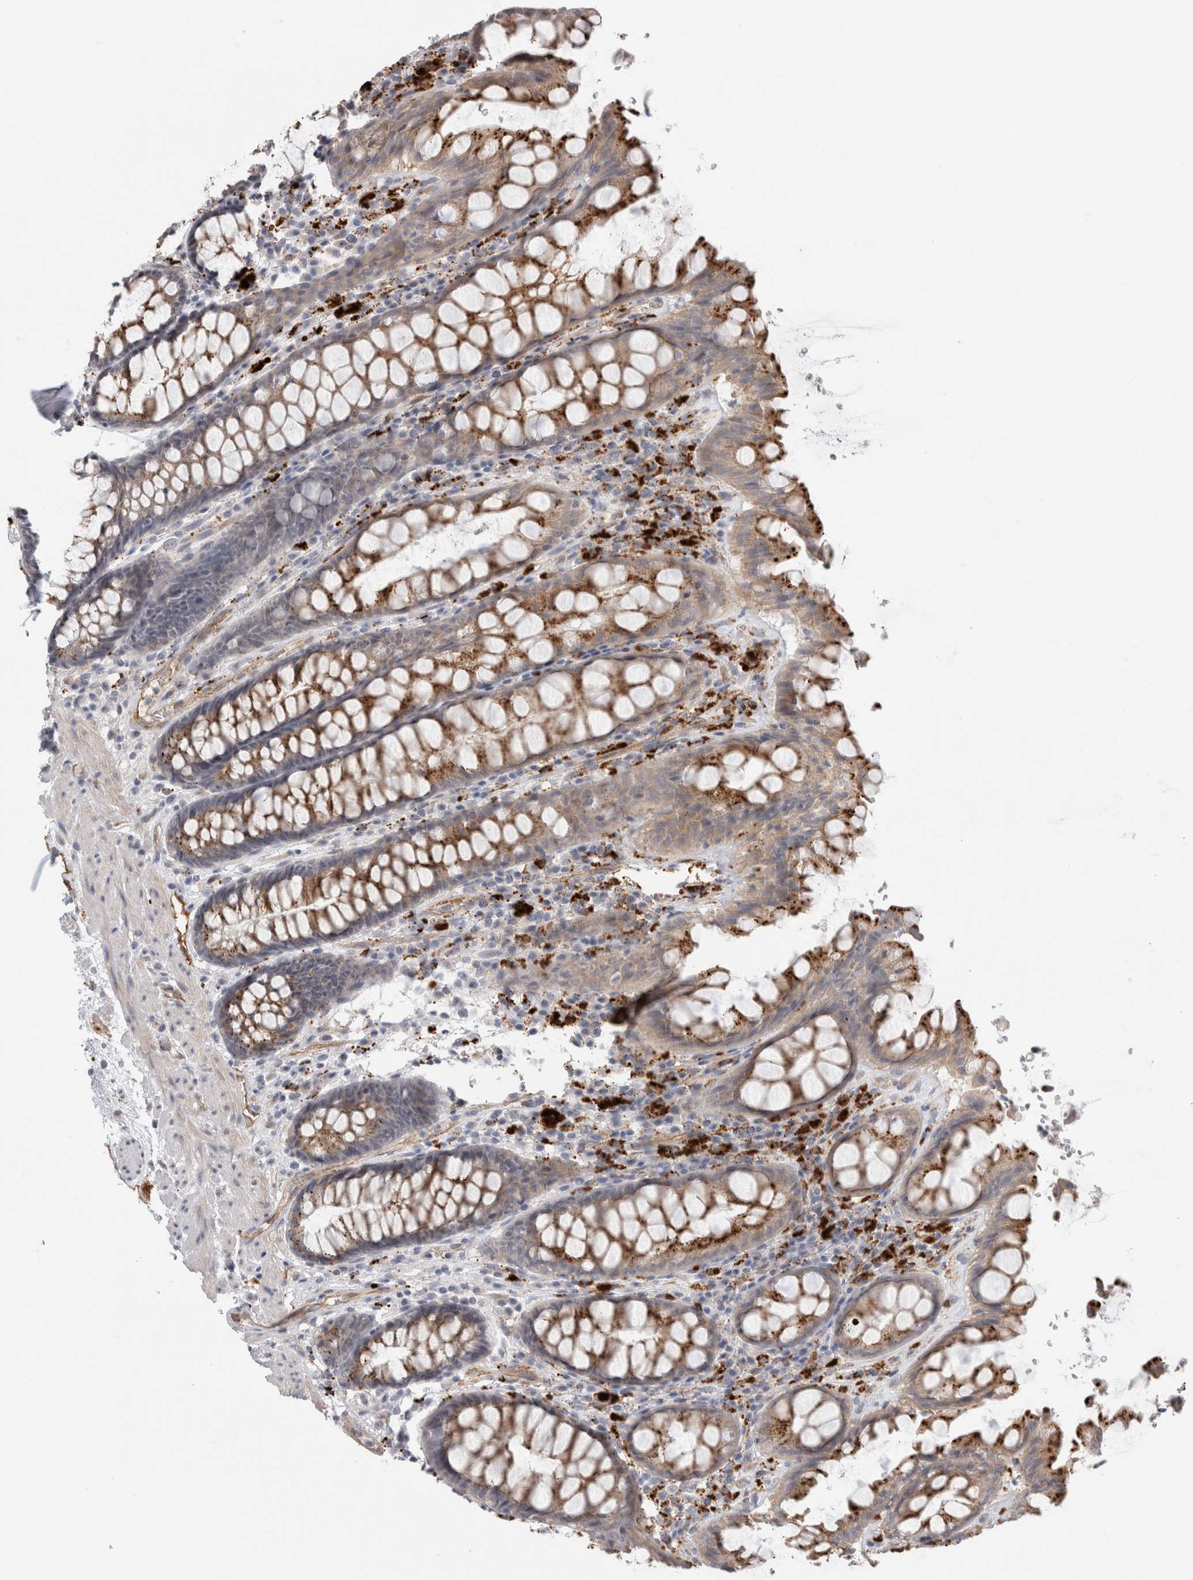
{"staining": {"intensity": "moderate", "quantity": ">75%", "location": "cytoplasmic/membranous"}, "tissue": "rectum", "cell_type": "Glandular cells", "image_type": "normal", "snomed": [{"axis": "morphology", "description": "Normal tissue, NOS"}, {"axis": "topography", "description": "Rectum"}], "caption": "Immunohistochemistry (IHC) of unremarkable rectum reveals medium levels of moderate cytoplasmic/membranous expression in approximately >75% of glandular cells.", "gene": "ANKMY1", "patient": {"sex": "male", "age": 64}}